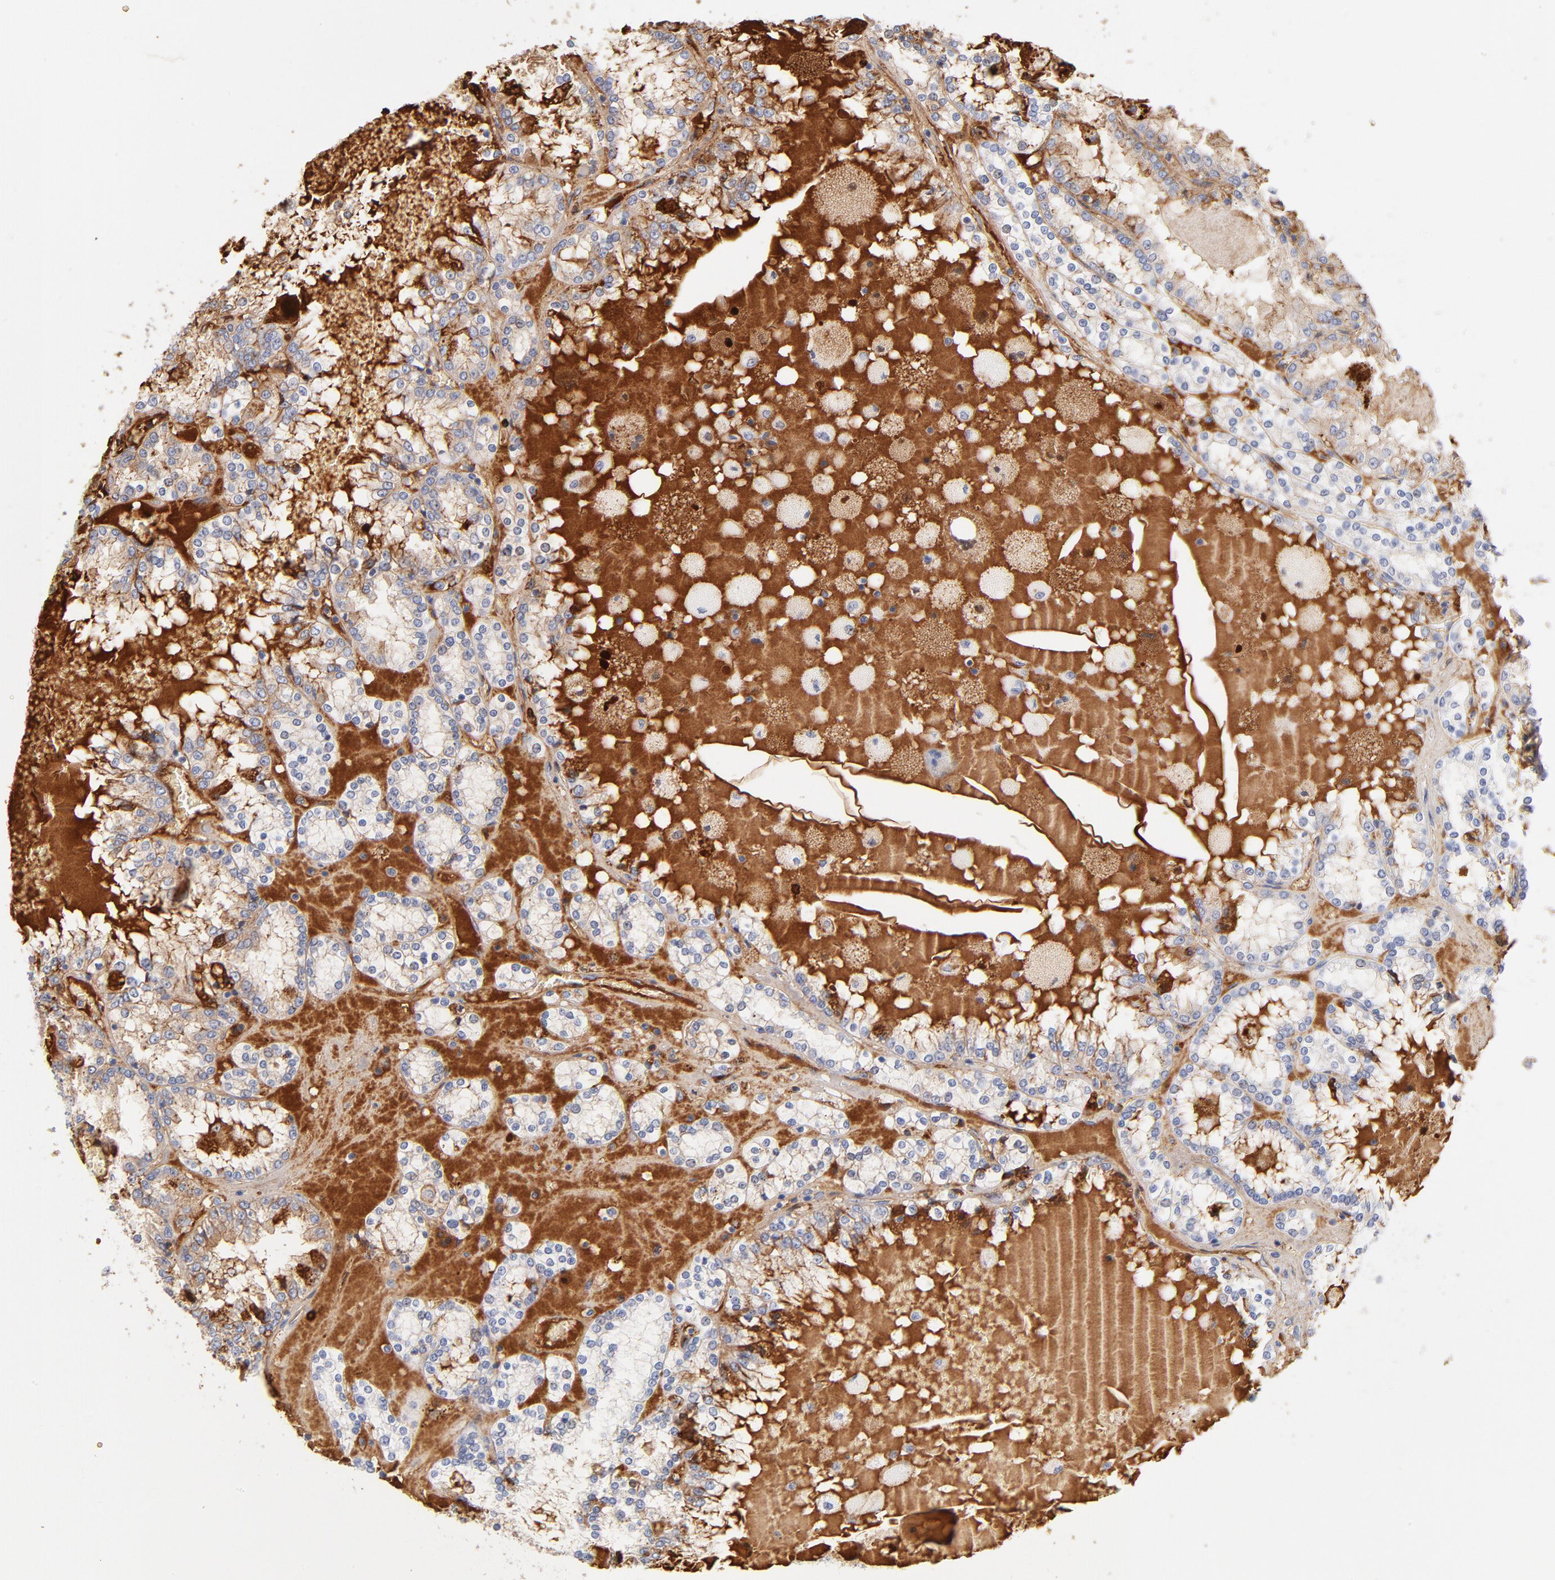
{"staining": {"intensity": "negative", "quantity": "none", "location": "none"}, "tissue": "renal cancer", "cell_type": "Tumor cells", "image_type": "cancer", "snomed": [{"axis": "morphology", "description": "Adenocarcinoma, NOS"}, {"axis": "topography", "description": "Kidney"}], "caption": "Renal cancer (adenocarcinoma) was stained to show a protein in brown. There is no significant staining in tumor cells.", "gene": "C3", "patient": {"sex": "female", "age": 56}}